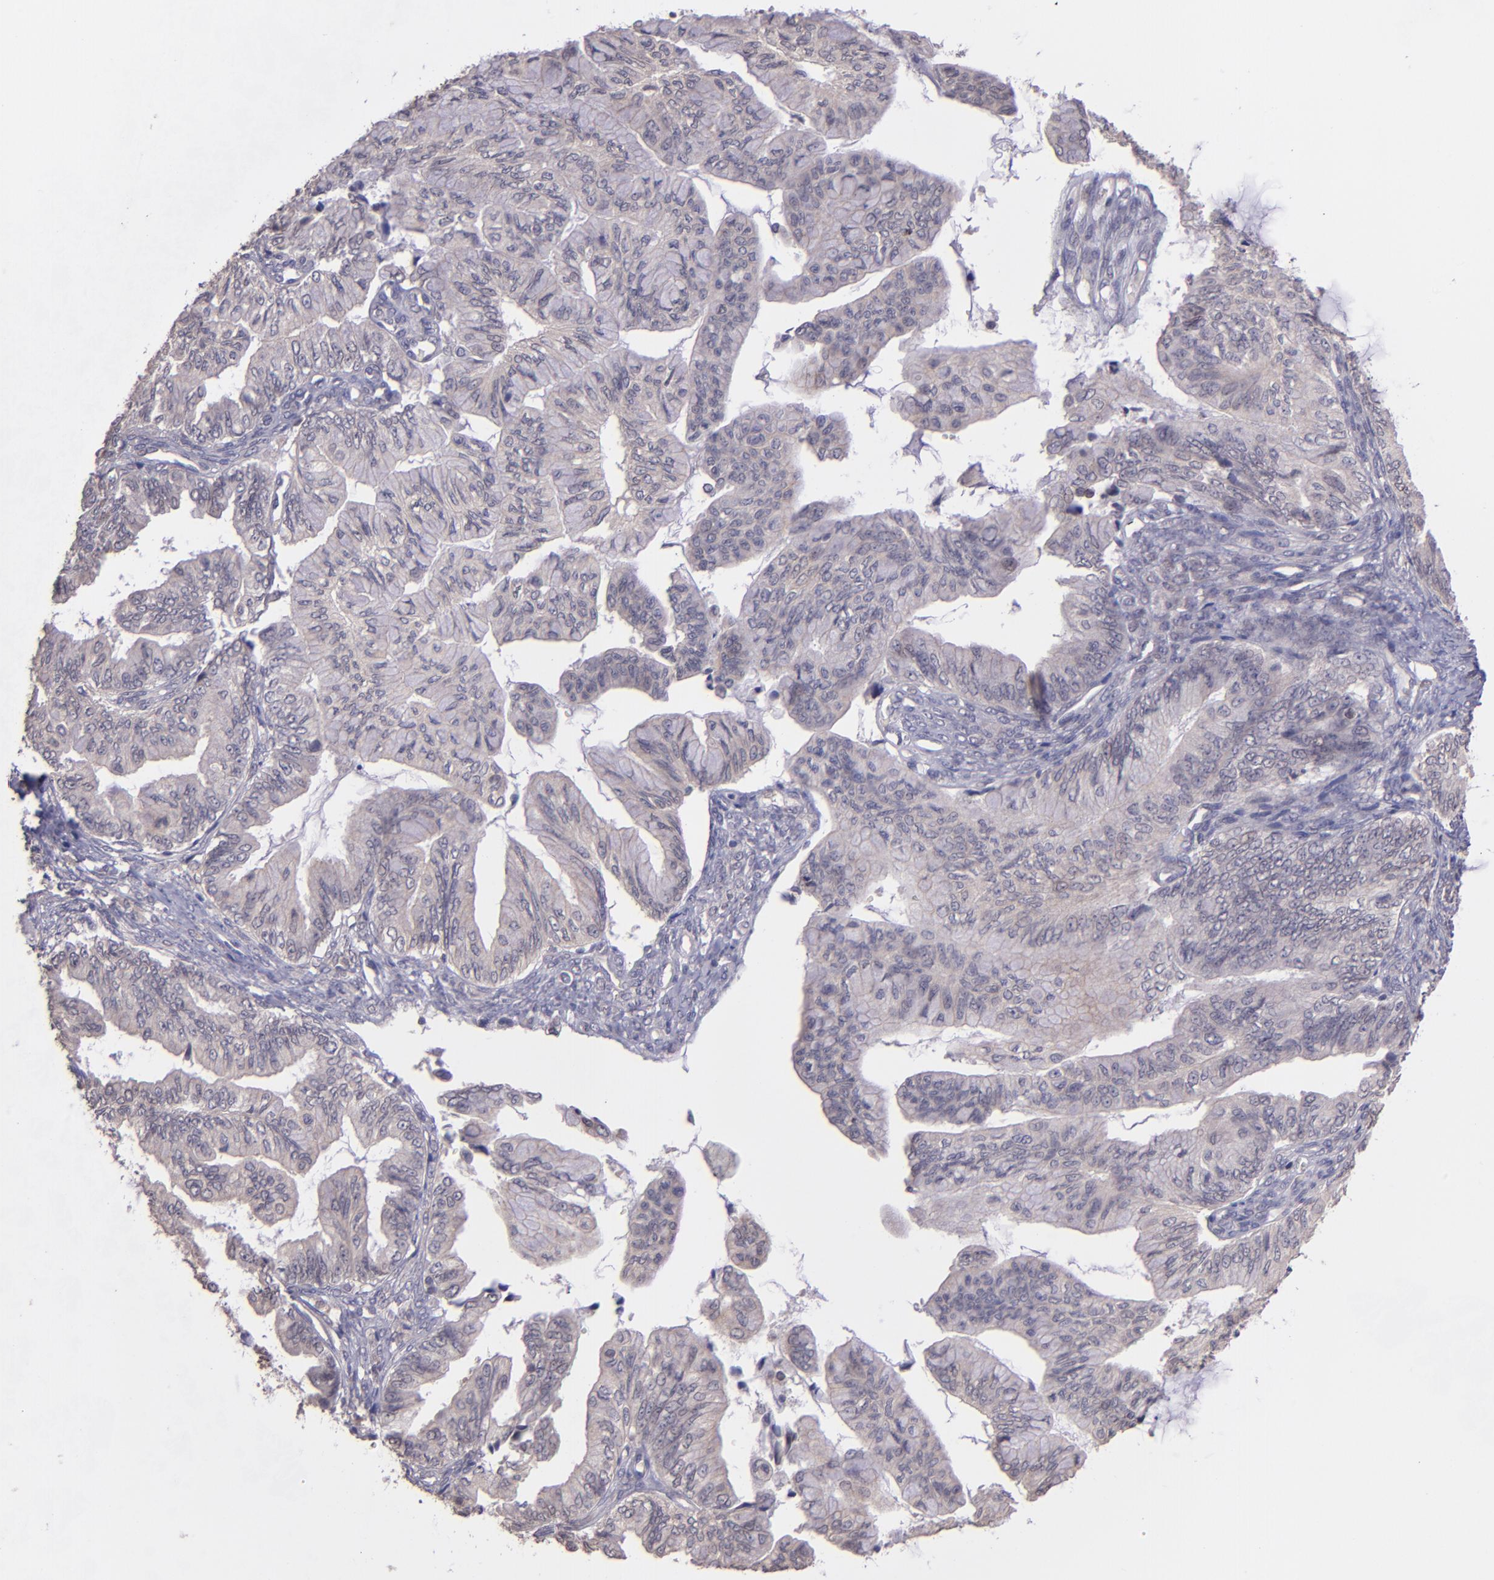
{"staining": {"intensity": "weak", "quantity": "25%-75%", "location": "cytoplasmic/membranous"}, "tissue": "ovarian cancer", "cell_type": "Tumor cells", "image_type": "cancer", "snomed": [{"axis": "morphology", "description": "Cystadenocarcinoma, mucinous, NOS"}, {"axis": "topography", "description": "Ovary"}], "caption": "Brown immunohistochemical staining in ovarian cancer (mucinous cystadenocarcinoma) exhibits weak cytoplasmic/membranous staining in about 25%-75% of tumor cells.", "gene": "NUP62CL", "patient": {"sex": "female", "age": 36}}